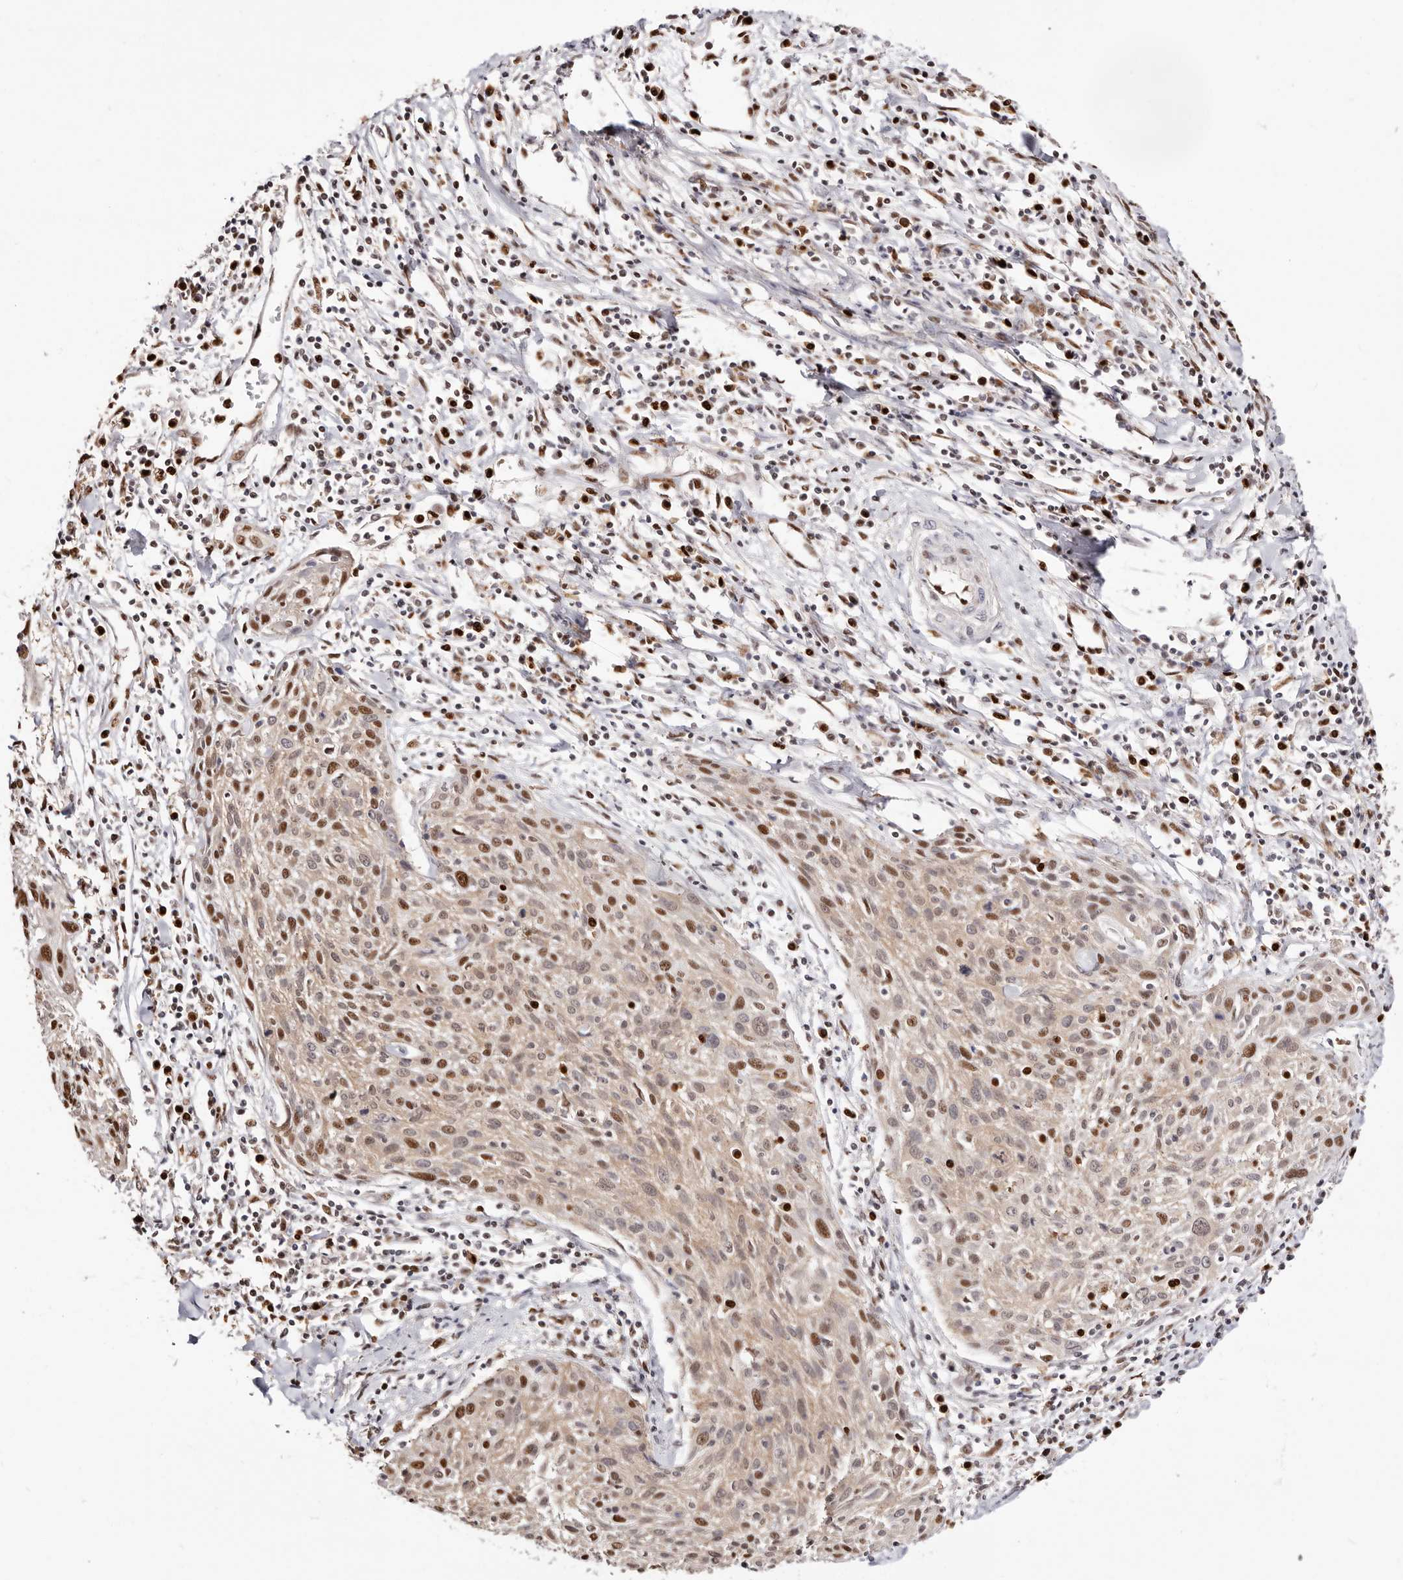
{"staining": {"intensity": "moderate", "quantity": "25%-75%", "location": "nuclear"}, "tissue": "cervical cancer", "cell_type": "Tumor cells", "image_type": "cancer", "snomed": [{"axis": "morphology", "description": "Squamous cell carcinoma, NOS"}, {"axis": "topography", "description": "Cervix"}], "caption": "Cervical cancer tissue reveals moderate nuclear positivity in approximately 25%-75% of tumor cells, visualized by immunohistochemistry.", "gene": "TKT", "patient": {"sex": "female", "age": 51}}